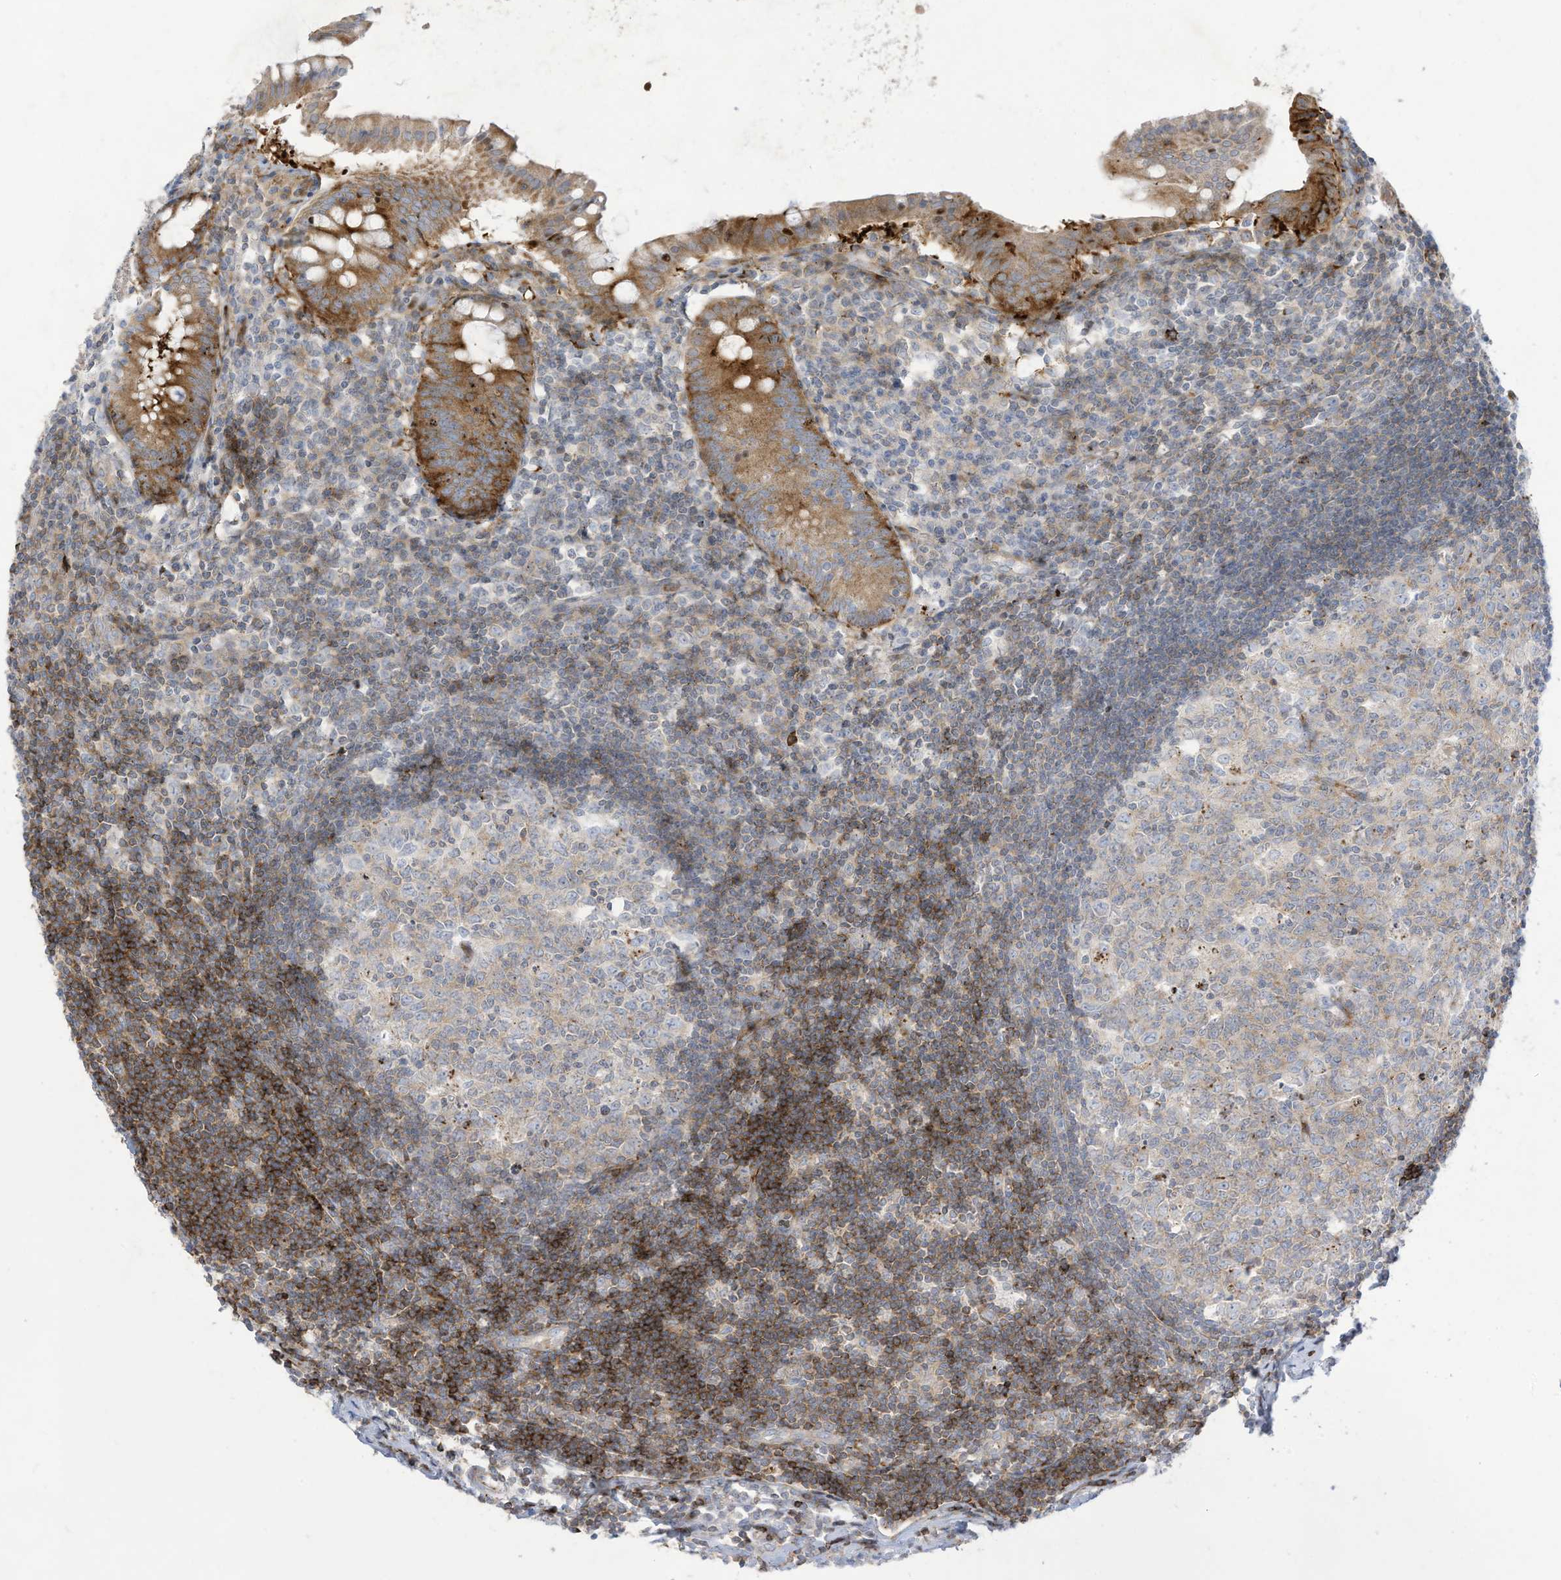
{"staining": {"intensity": "strong", "quantity": ">75%", "location": "cytoplasmic/membranous"}, "tissue": "appendix", "cell_type": "Glandular cells", "image_type": "normal", "snomed": [{"axis": "morphology", "description": "Normal tissue, NOS"}, {"axis": "topography", "description": "Appendix"}], "caption": "Brown immunohistochemical staining in normal appendix demonstrates strong cytoplasmic/membranous expression in about >75% of glandular cells. (Brightfield microscopy of DAB IHC at high magnification).", "gene": "THNSL2", "patient": {"sex": "female", "age": 54}}